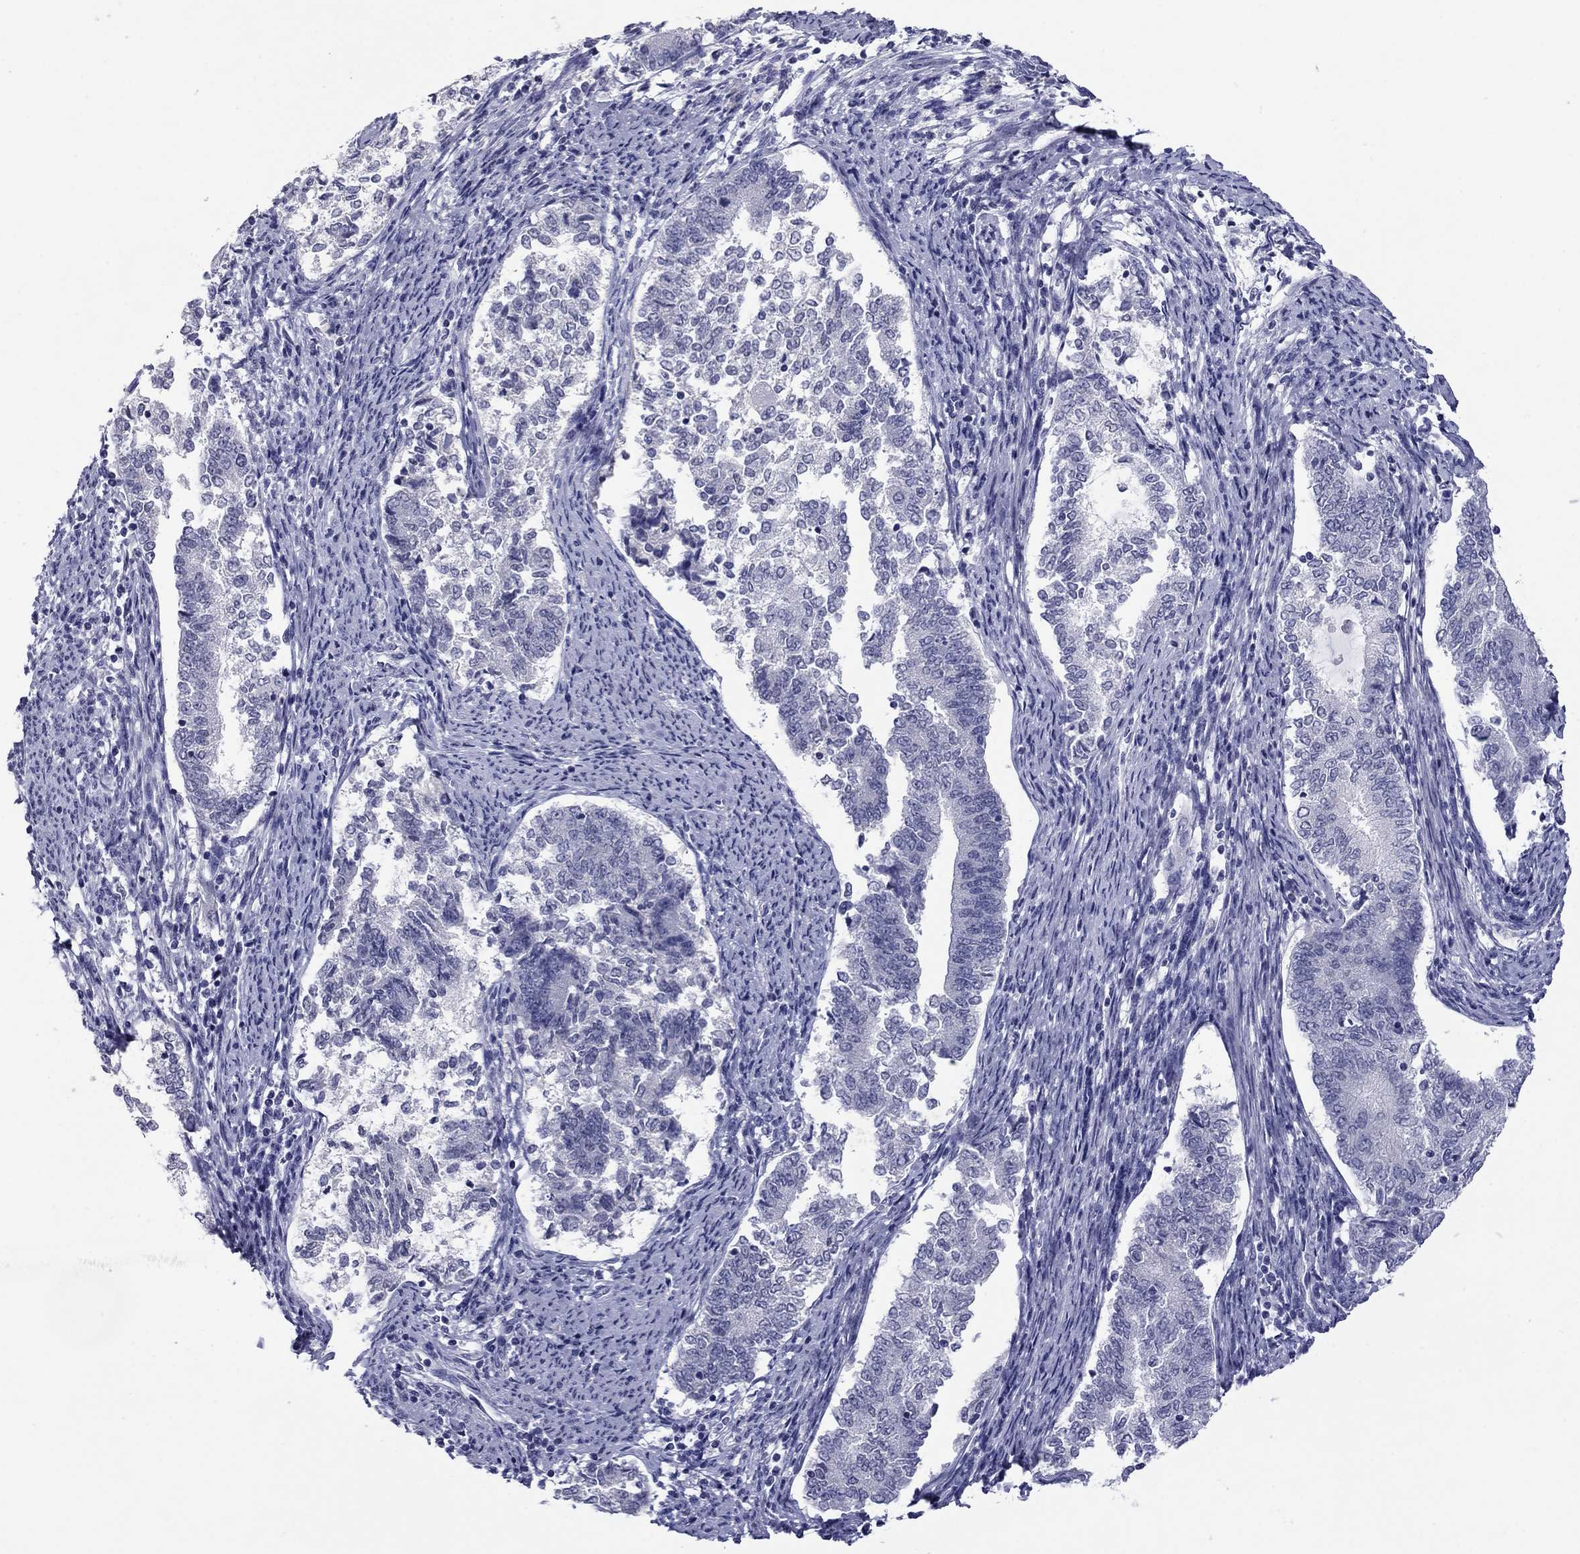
{"staining": {"intensity": "negative", "quantity": "none", "location": "none"}, "tissue": "endometrial cancer", "cell_type": "Tumor cells", "image_type": "cancer", "snomed": [{"axis": "morphology", "description": "Adenocarcinoma, NOS"}, {"axis": "topography", "description": "Endometrium"}], "caption": "There is no significant expression in tumor cells of endometrial cancer (adenocarcinoma).", "gene": "HAO1", "patient": {"sex": "female", "age": 65}}